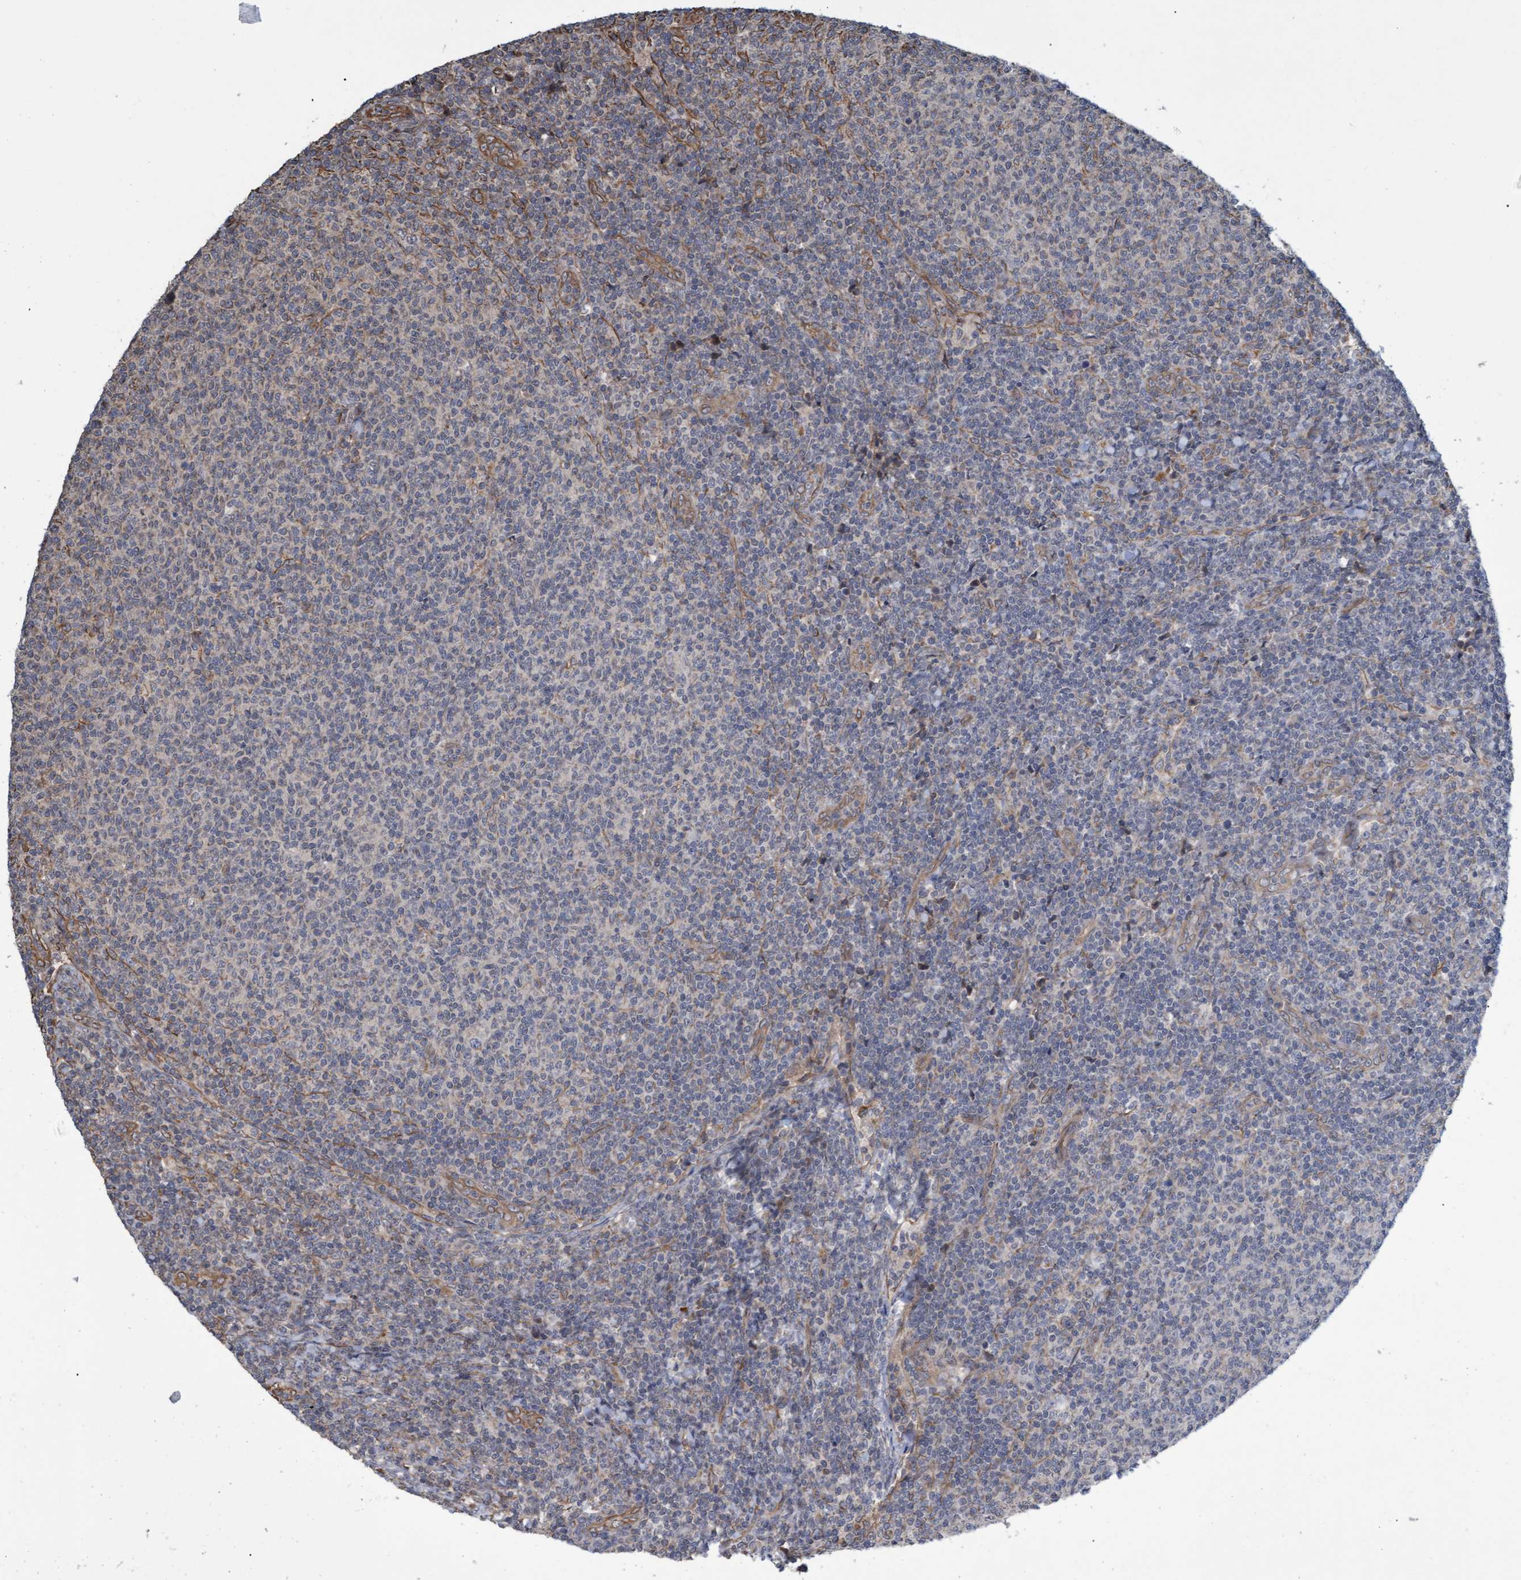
{"staining": {"intensity": "negative", "quantity": "none", "location": "none"}, "tissue": "lymphoma", "cell_type": "Tumor cells", "image_type": "cancer", "snomed": [{"axis": "morphology", "description": "Malignant lymphoma, non-Hodgkin's type, Low grade"}, {"axis": "topography", "description": "Lymph node"}], "caption": "Tumor cells show no significant positivity in low-grade malignant lymphoma, non-Hodgkin's type. The staining is performed using DAB brown chromogen with nuclei counter-stained in using hematoxylin.", "gene": "TNFRSF10B", "patient": {"sex": "male", "age": 66}}